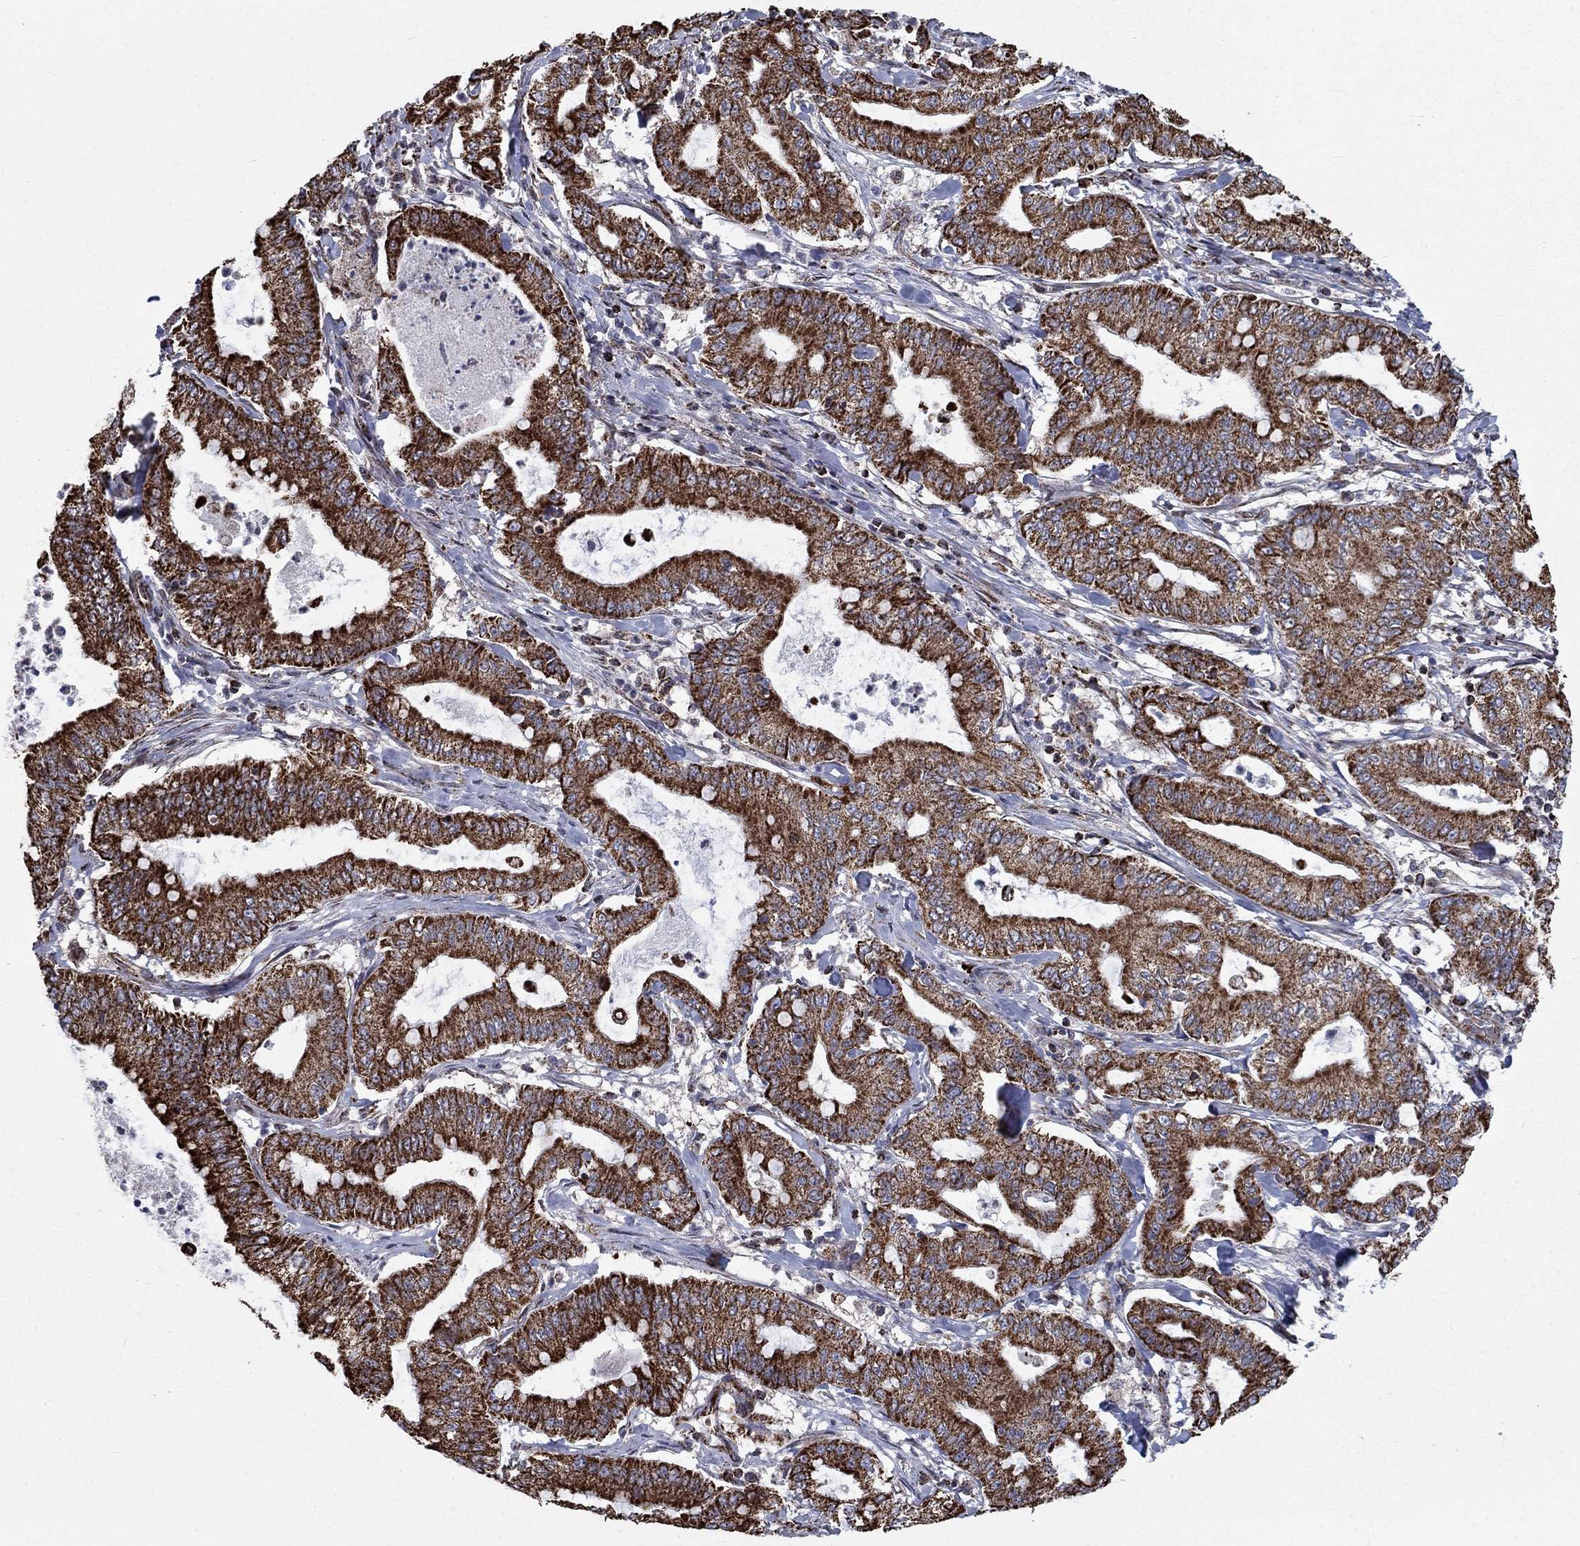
{"staining": {"intensity": "strong", "quantity": ">75%", "location": "cytoplasmic/membranous"}, "tissue": "pancreatic cancer", "cell_type": "Tumor cells", "image_type": "cancer", "snomed": [{"axis": "morphology", "description": "Adenocarcinoma, NOS"}, {"axis": "topography", "description": "Pancreas"}], "caption": "Pancreatic adenocarcinoma was stained to show a protein in brown. There is high levels of strong cytoplasmic/membranous positivity in approximately >75% of tumor cells. (DAB IHC, brown staining for protein, blue staining for nuclei).", "gene": "MOAP1", "patient": {"sex": "male", "age": 71}}